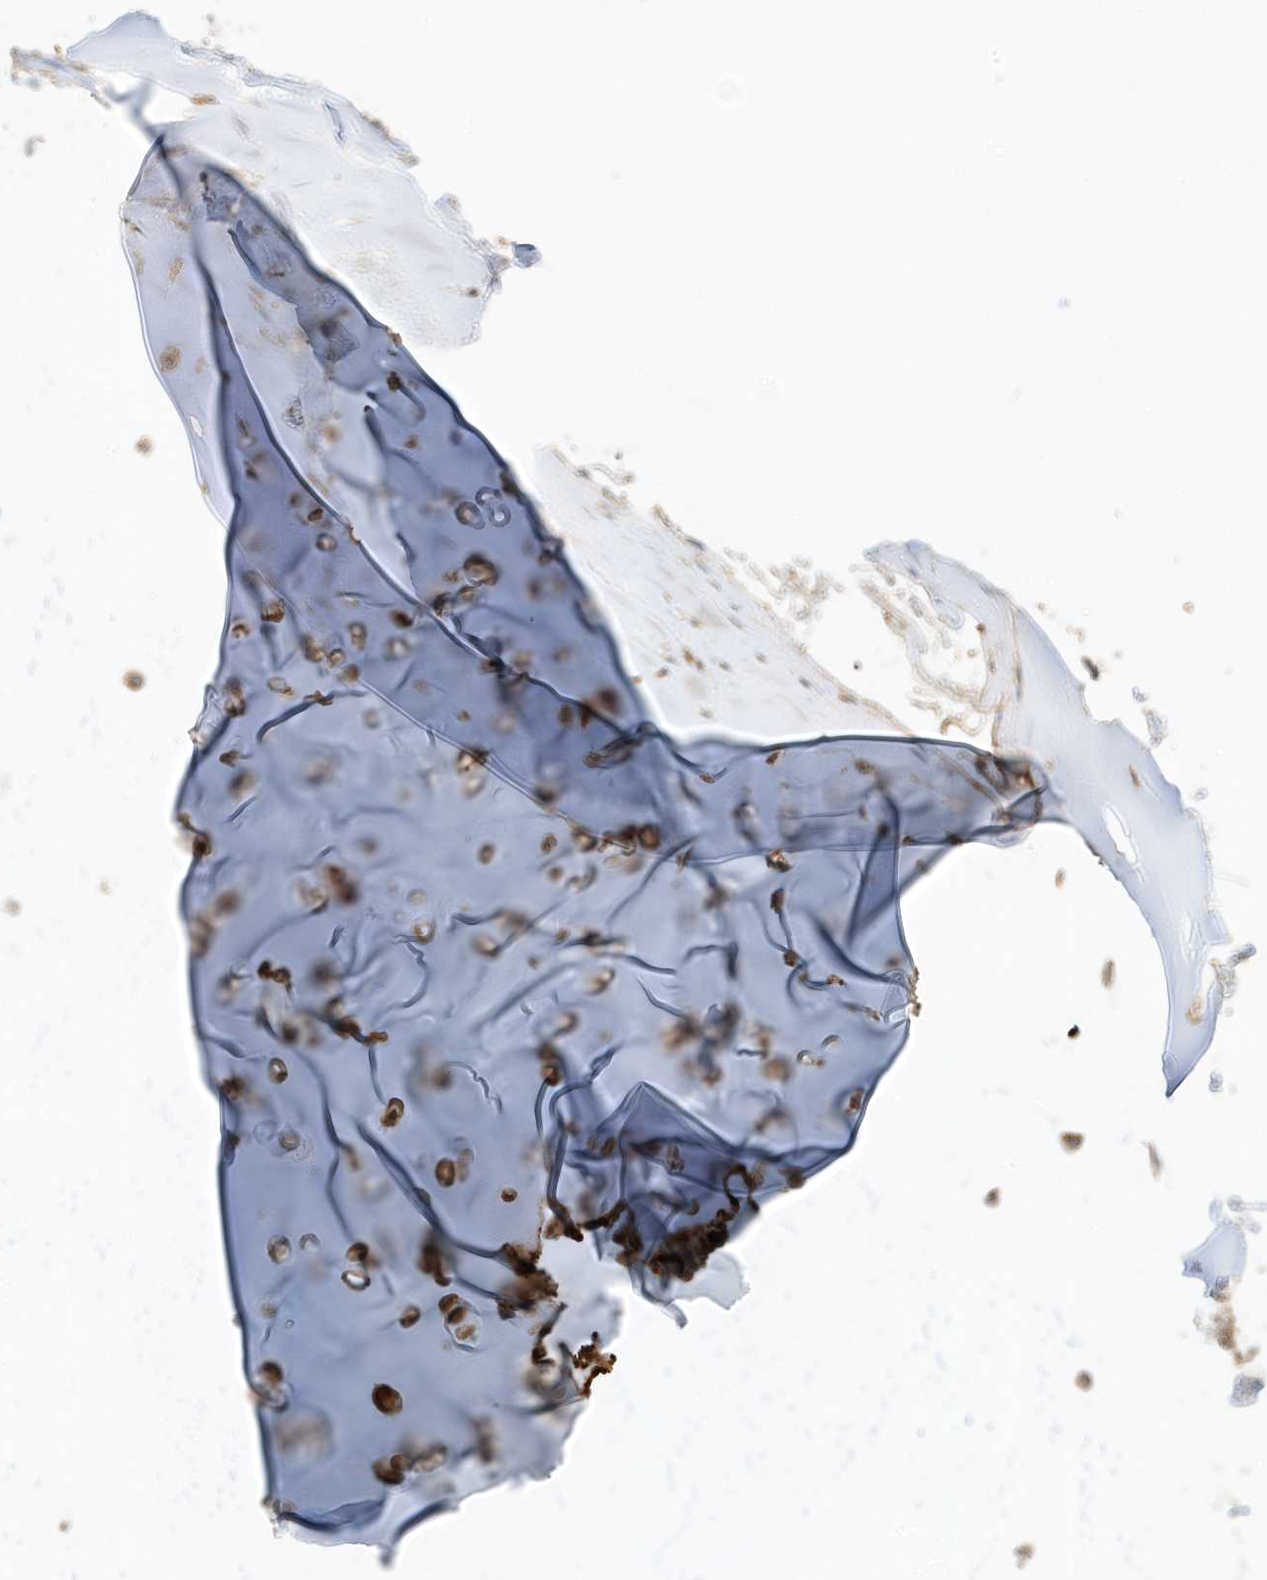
{"staining": {"intensity": "moderate", "quantity": ">75%", "location": "cytoplasmic/membranous"}, "tissue": "adipose tissue", "cell_type": "Adipocytes", "image_type": "normal", "snomed": [{"axis": "morphology", "description": "Normal tissue, NOS"}, {"axis": "morphology", "description": "Basal cell carcinoma"}, {"axis": "topography", "description": "Cartilage tissue"}, {"axis": "topography", "description": "Nasopharynx"}, {"axis": "topography", "description": "Oral tissue"}], "caption": "IHC photomicrograph of benign human adipose tissue stained for a protein (brown), which displays medium levels of moderate cytoplasmic/membranous staining in about >75% of adipocytes.", "gene": "FYCO1", "patient": {"sex": "female", "age": 77}}